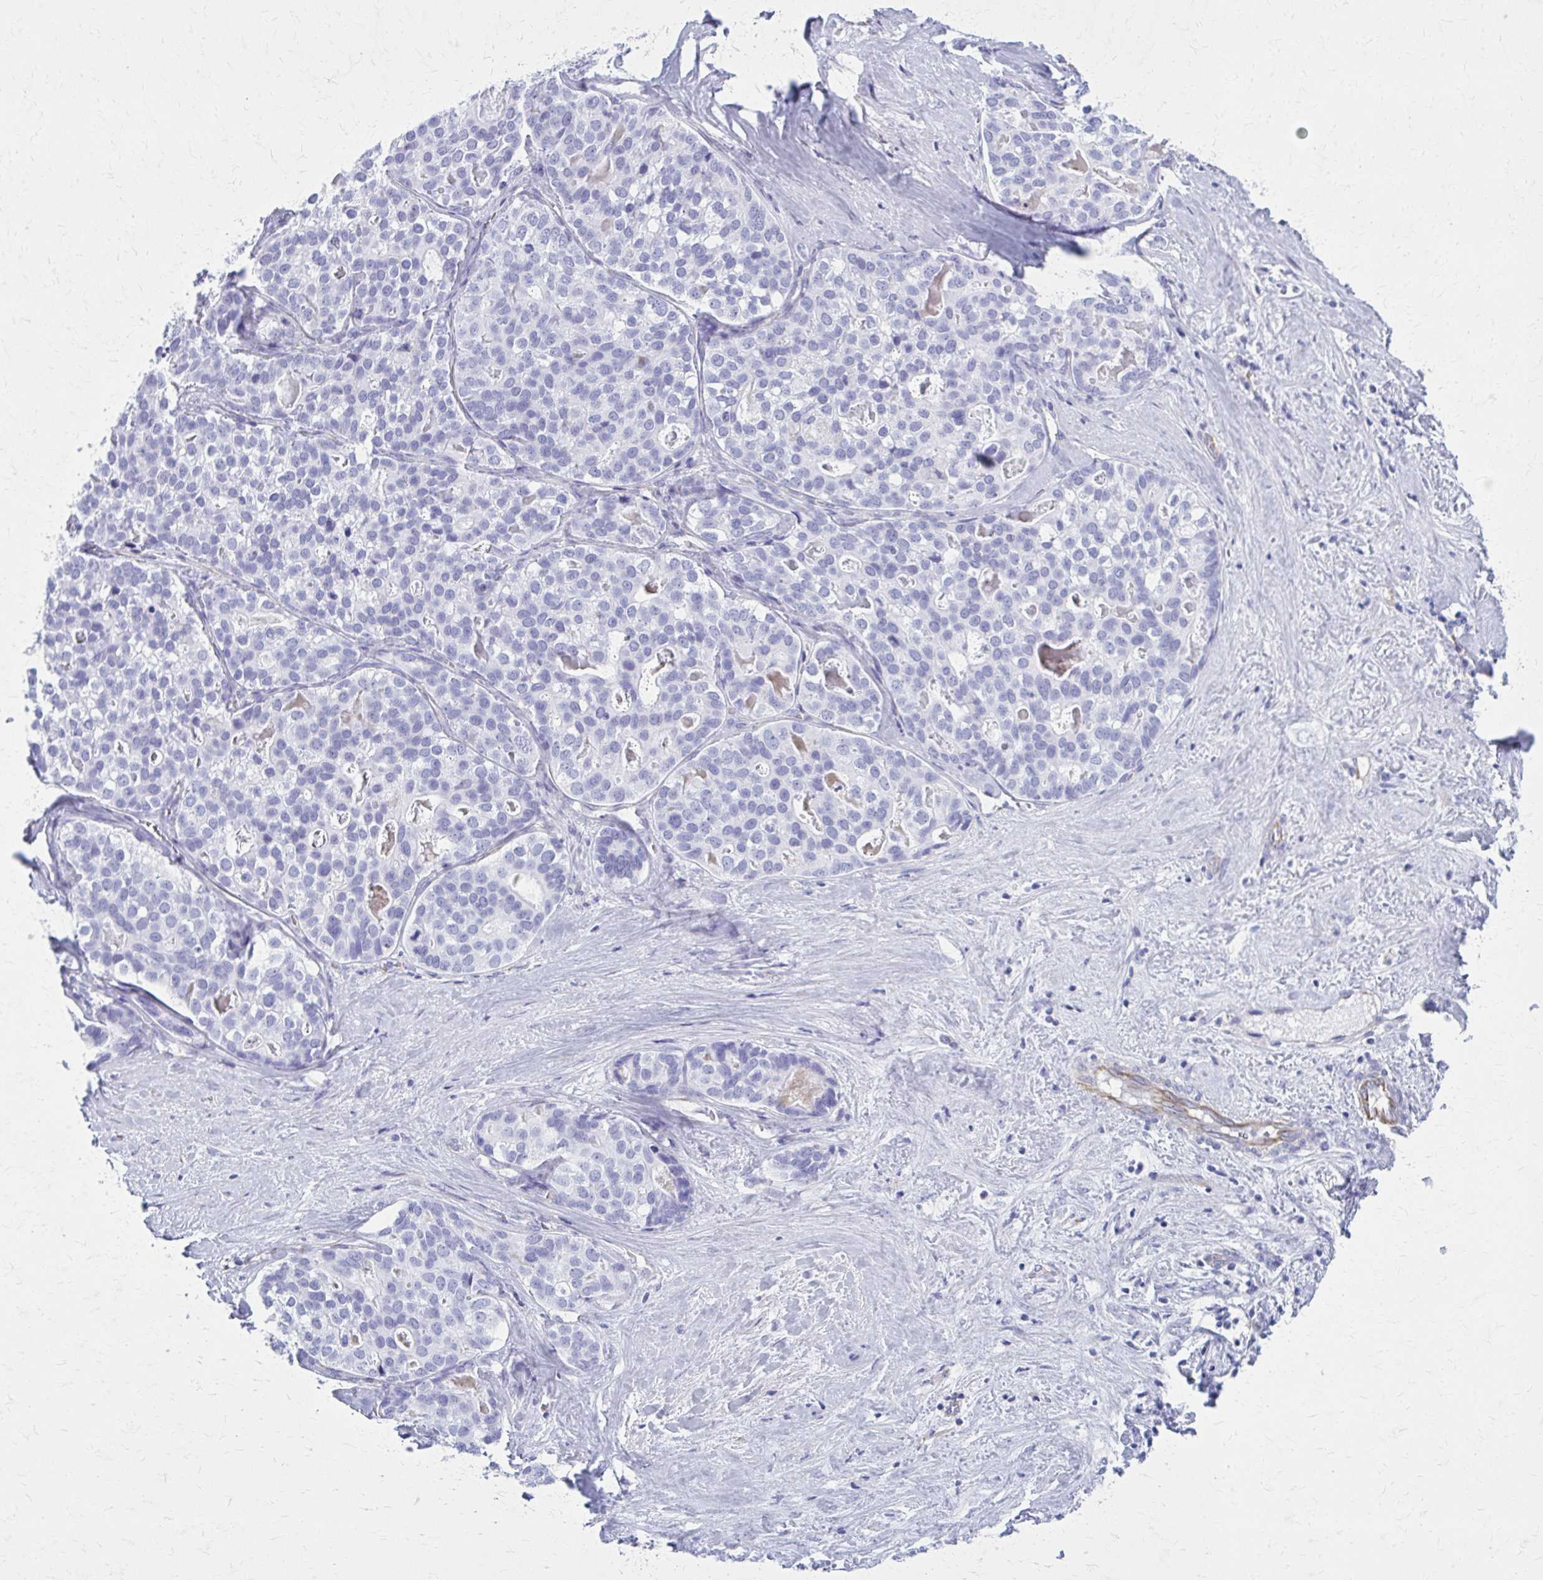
{"staining": {"intensity": "negative", "quantity": "none", "location": "none"}, "tissue": "liver cancer", "cell_type": "Tumor cells", "image_type": "cancer", "snomed": [{"axis": "morphology", "description": "Cholangiocarcinoma"}, {"axis": "topography", "description": "Liver"}], "caption": "High power microscopy image of an IHC photomicrograph of cholangiocarcinoma (liver), revealing no significant positivity in tumor cells. Nuclei are stained in blue.", "gene": "GFAP", "patient": {"sex": "male", "age": 56}}